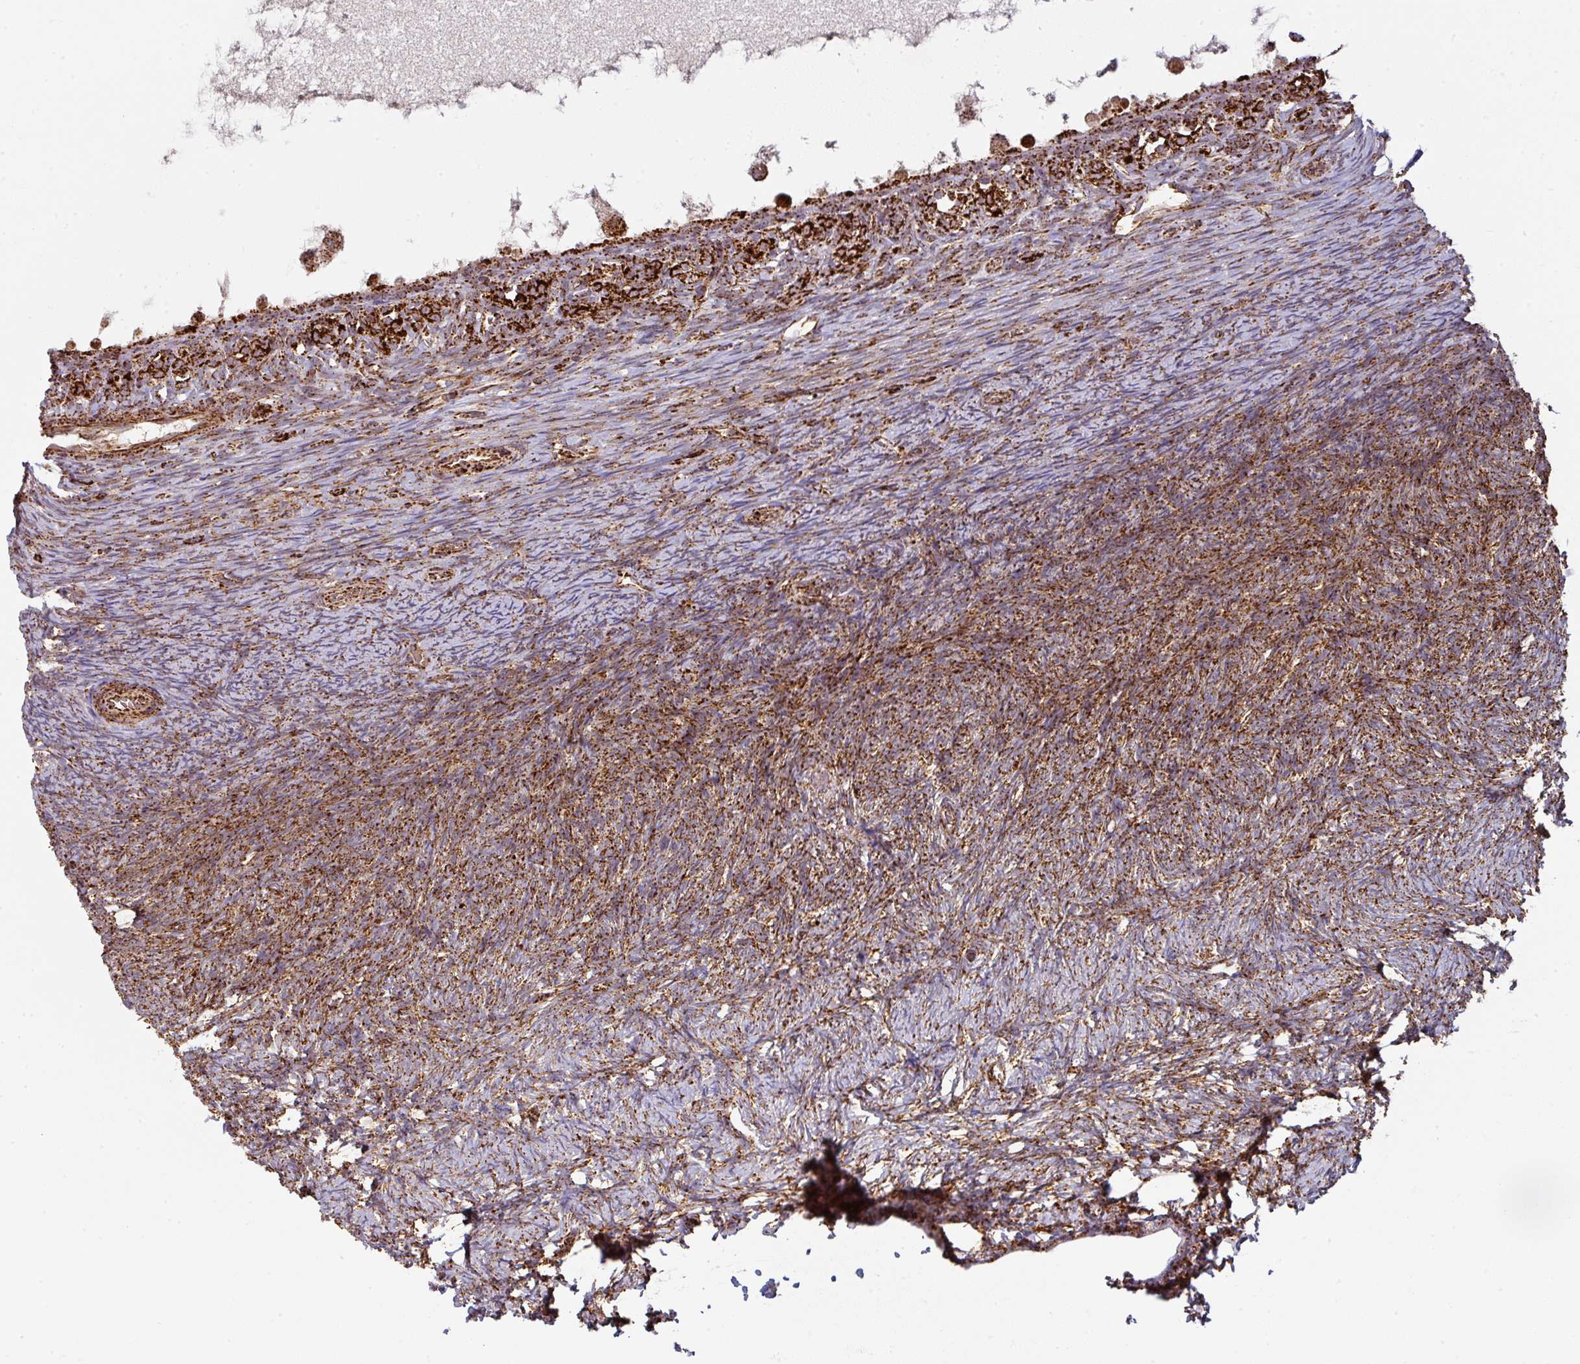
{"staining": {"intensity": "strong", "quantity": ">75%", "location": "cytoplasmic/membranous"}, "tissue": "ovary", "cell_type": "Follicle cells", "image_type": "normal", "snomed": [{"axis": "morphology", "description": "Normal tissue, NOS"}, {"axis": "topography", "description": "Ovary"}], "caption": "This image exhibits immunohistochemistry staining of benign ovary, with high strong cytoplasmic/membranous staining in about >75% of follicle cells.", "gene": "TRAP1", "patient": {"sex": "female", "age": 39}}